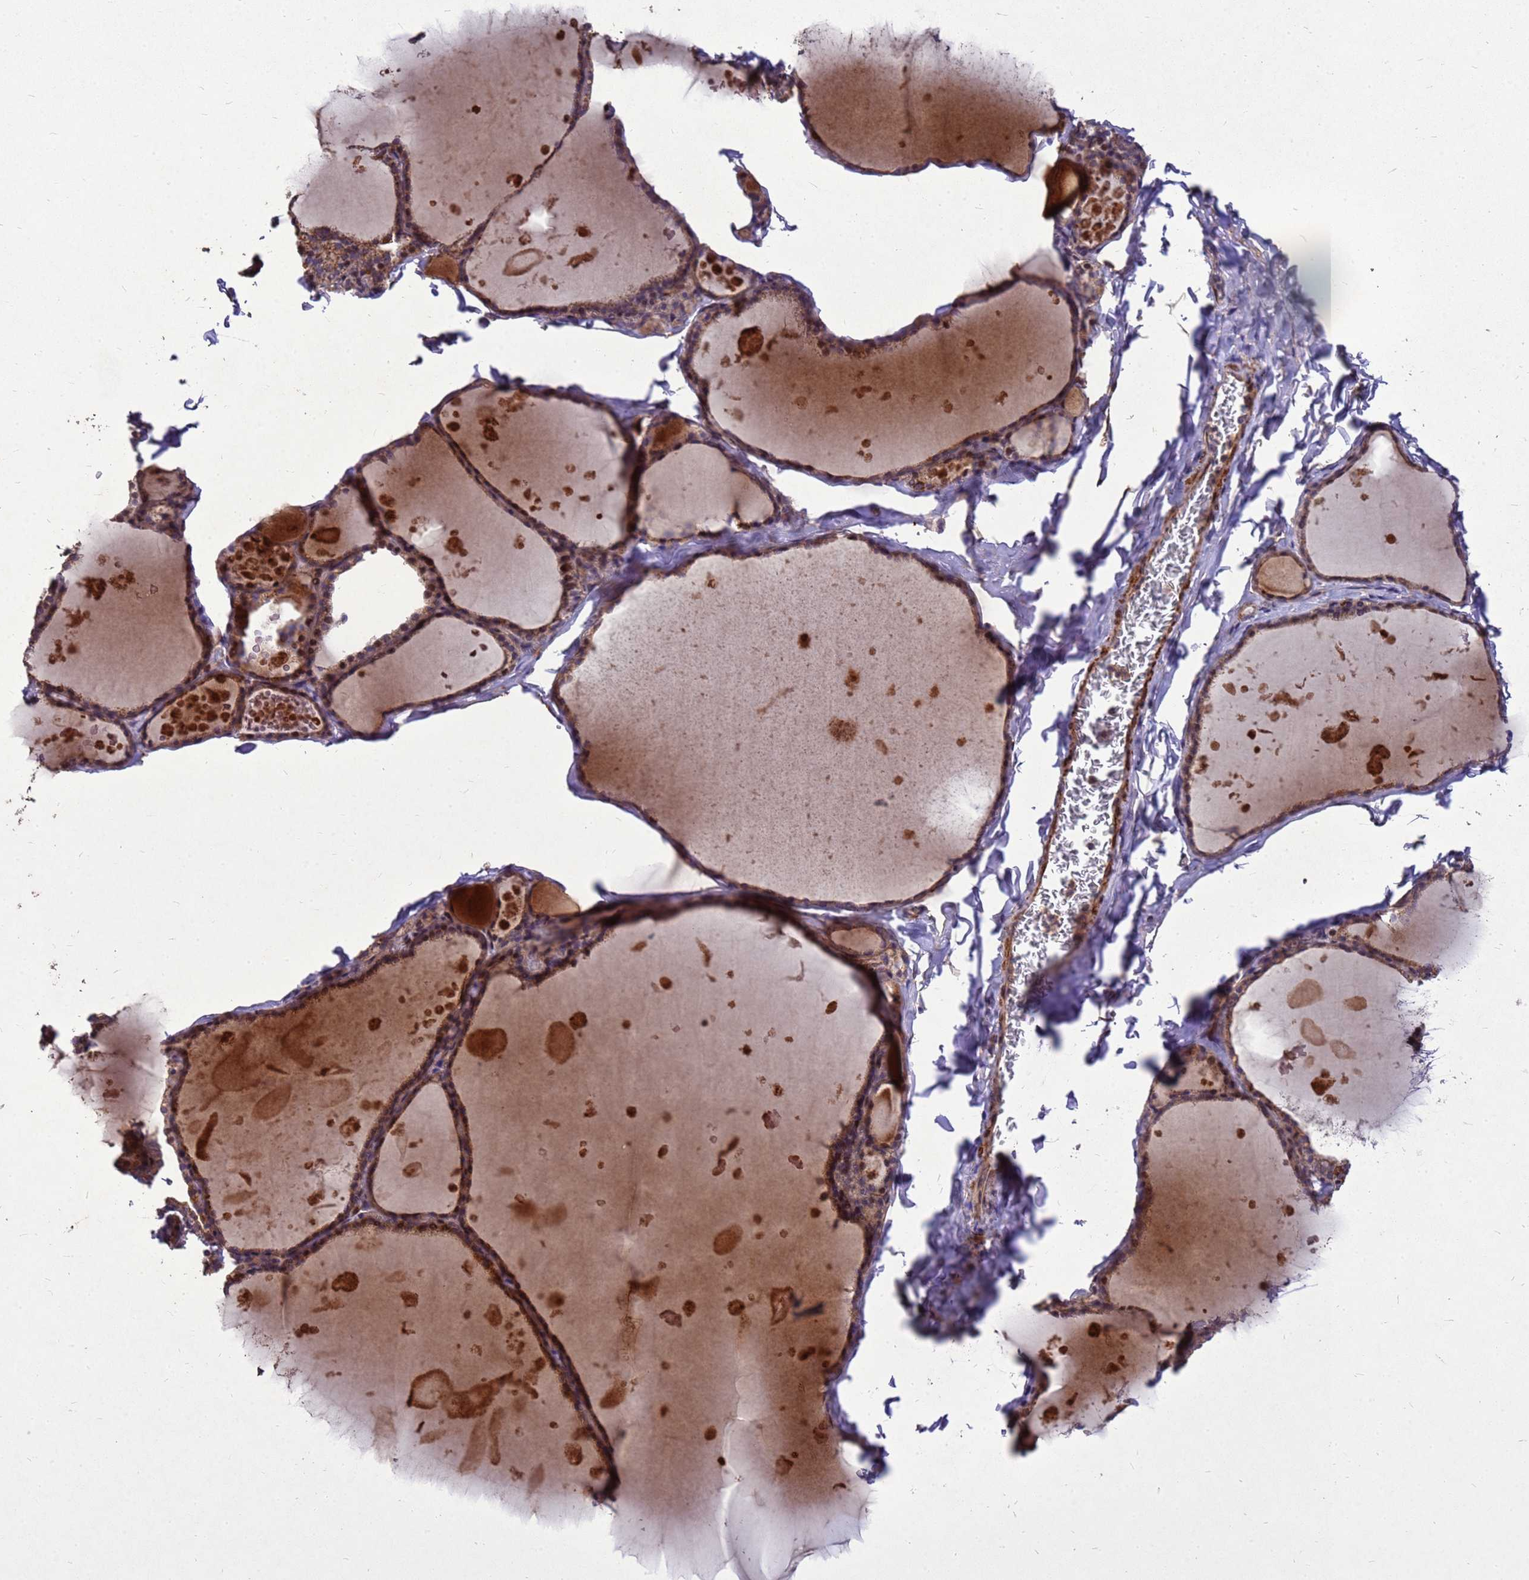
{"staining": {"intensity": "moderate", "quantity": ">75%", "location": "cytoplasmic/membranous,nuclear"}, "tissue": "thyroid gland", "cell_type": "Glandular cells", "image_type": "normal", "snomed": [{"axis": "morphology", "description": "Normal tissue, NOS"}, {"axis": "topography", "description": "Thyroid gland"}], "caption": "Benign thyroid gland reveals moderate cytoplasmic/membranous,nuclear positivity in approximately >75% of glandular cells, visualized by immunohistochemistry.", "gene": "RSPRY1", "patient": {"sex": "male", "age": 56}}